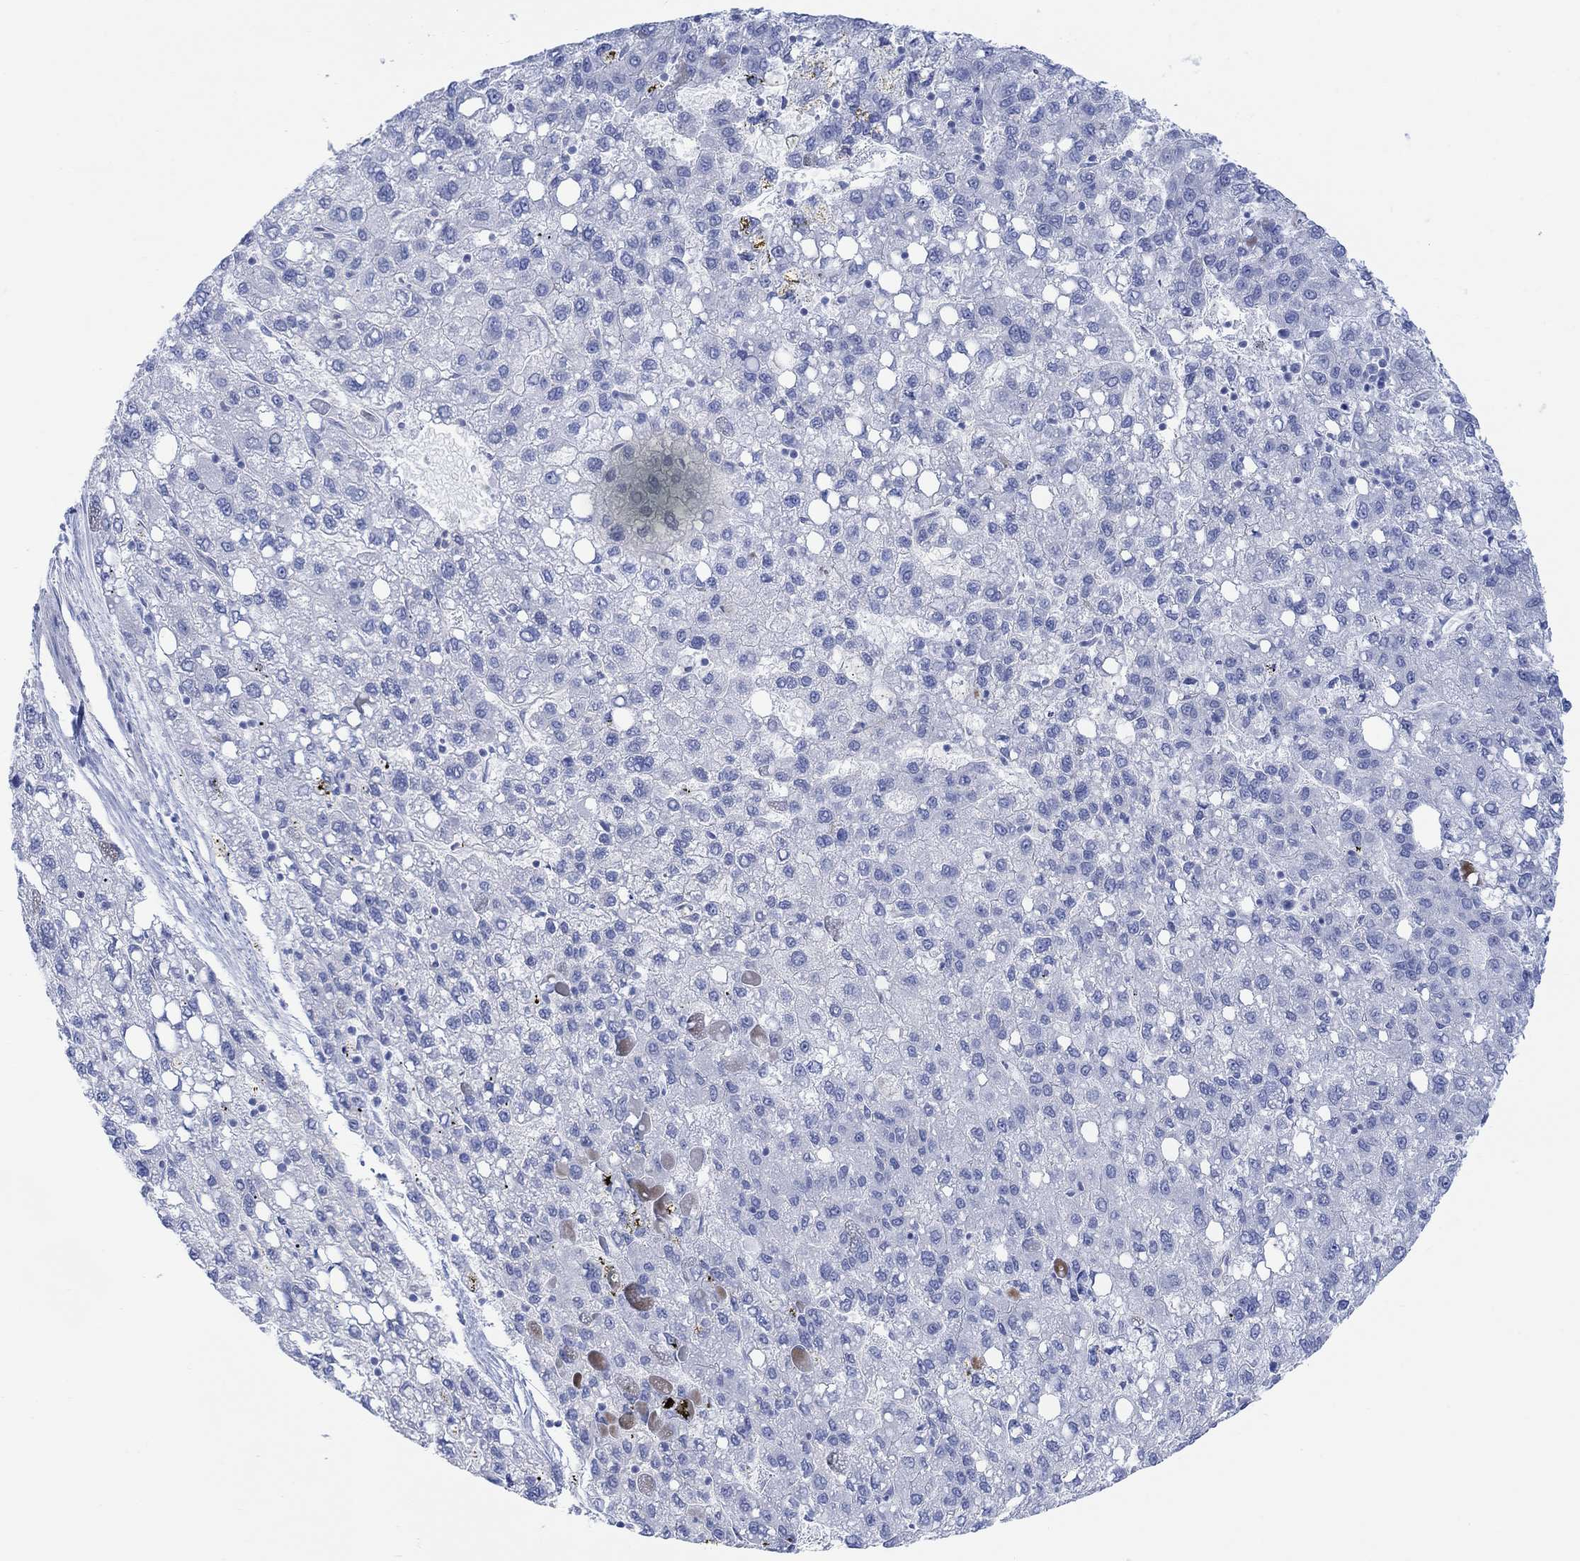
{"staining": {"intensity": "negative", "quantity": "none", "location": "none"}, "tissue": "liver cancer", "cell_type": "Tumor cells", "image_type": "cancer", "snomed": [{"axis": "morphology", "description": "Carcinoma, Hepatocellular, NOS"}, {"axis": "topography", "description": "Liver"}], "caption": "Human hepatocellular carcinoma (liver) stained for a protein using immunohistochemistry exhibits no expression in tumor cells.", "gene": "TLDC2", "patient": {"sex": "female", "age": 82}}